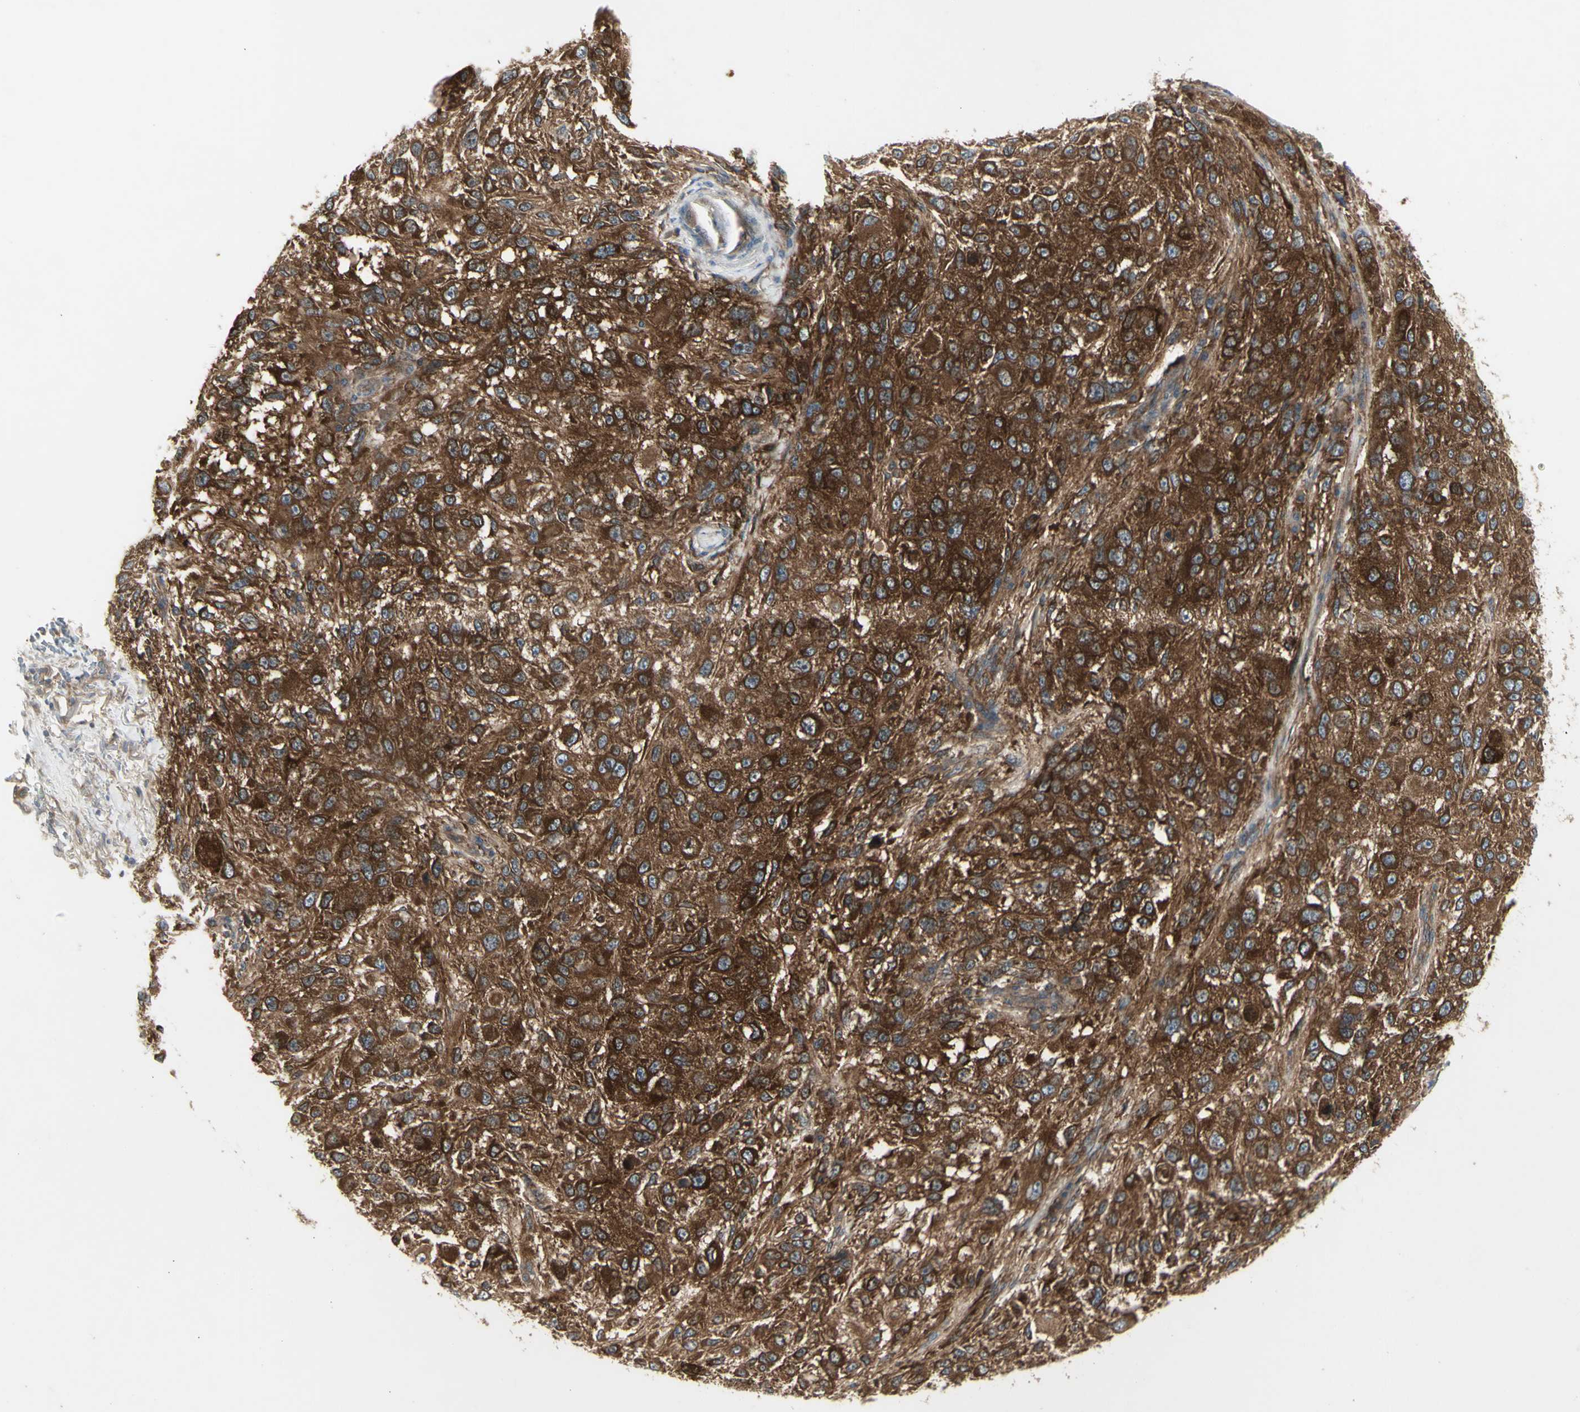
{"staining": {"intensity": "strong", "quantity": ">75%", "location": "cytoplasmic/membranous"}, "tissue": "melanoma", "cell_type": "Tumor cells", "image_type": "cancer", "snomed": [{"axis": "morphology", "description": "Necrosis, NOS"}, {"axis": "morphology", "description": "Malignant melanoma, NOS"}, {"axis": "topography", "description": "Skin"}], "caption": "The image exhibits immunohistochemical staining of melanoma. There is strong cytoplasmic/membranous positivity is seen in about >75% of tumor cells.", "gene": "CHURC1-FNTB", "patient": {"sex": "female", "age": 87}}